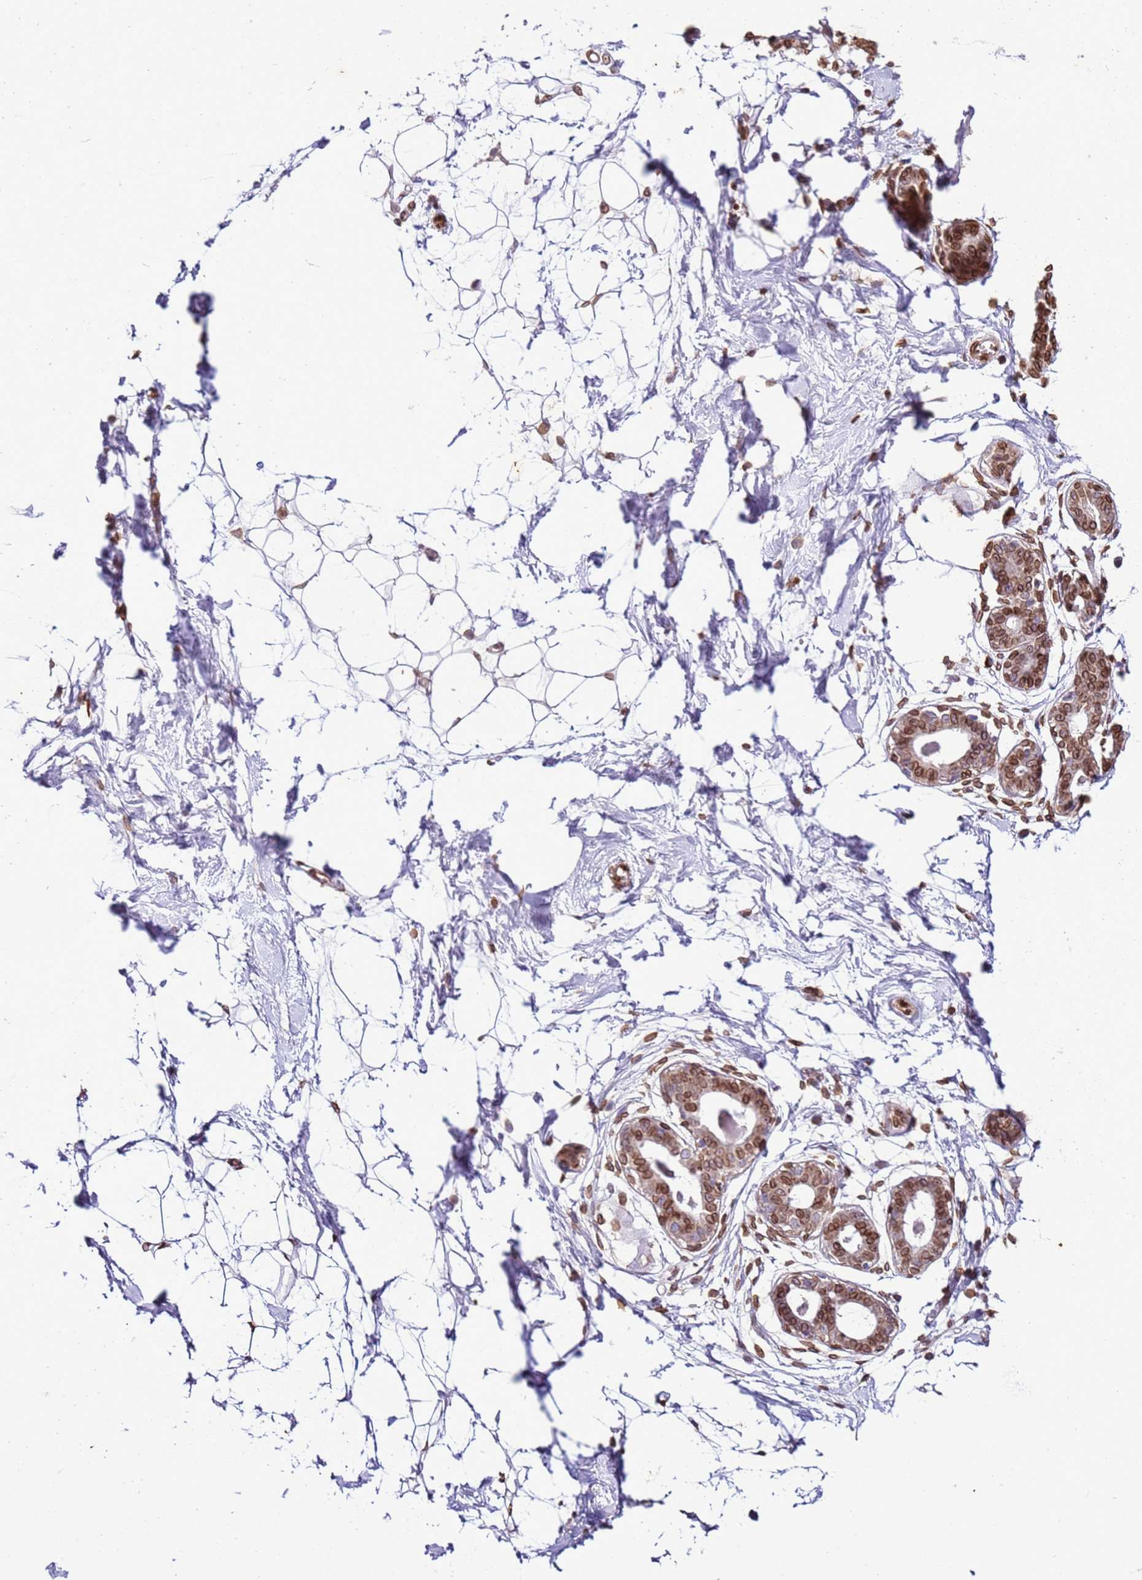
{"staining": {"intensity": "negative", "quantity": "none", "location": "none"}, "tissue": "breast", "cell_type": "Adipocytes", "image_type": "normal", "snomed": [{"axis": "morphology", "description": "Normal tissue, NOS"}, {"axis": "topography", "description": "Breast"}], "caption": "A high-resolution photomicrograph shows immunohistochemistry staining of normal breast, which shows no significant expression in adipocytes.", "gene": "TMEM47", "patient": {"sex": "female", "age": 45}}